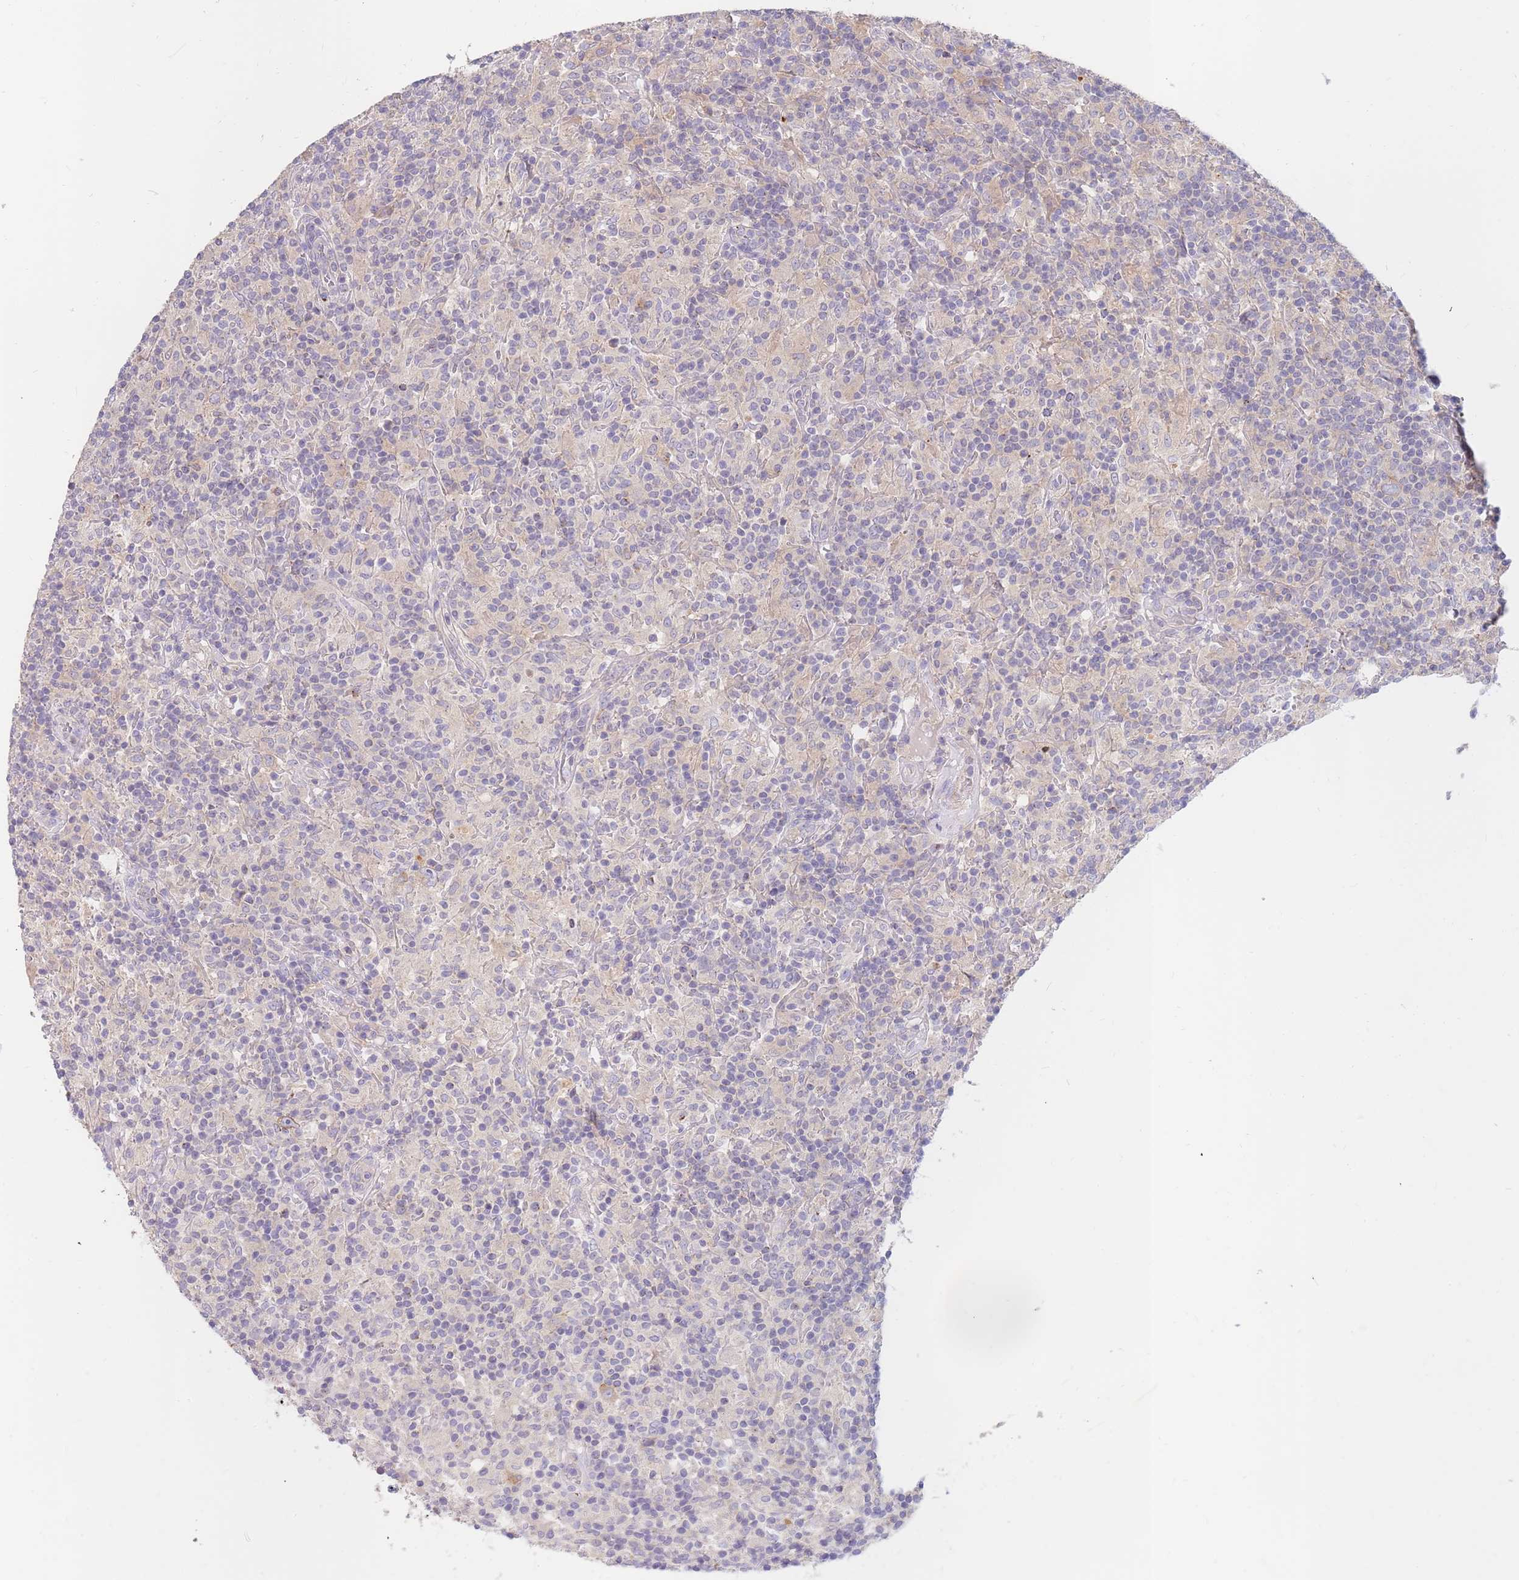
{"staining": {"intensity": "negative", "quantity": "none", "location": "none"}, "tissue": "lymphoma", "cell_type": "Tumor cells", "image_type": "cancer", "snomed": [{"axis": "morphology", "description": "Hodgkin's disease, NOS"}, {"axis": "topography", "description": "Lymph node"}], "caption": "Human Hodgkin's disease stained for a protein using immunohistochemistry (IHC) demonstrates no expression in tumor cells.", "gene": "BORCS5", "patient": {"sex": "male", "age": 70}}